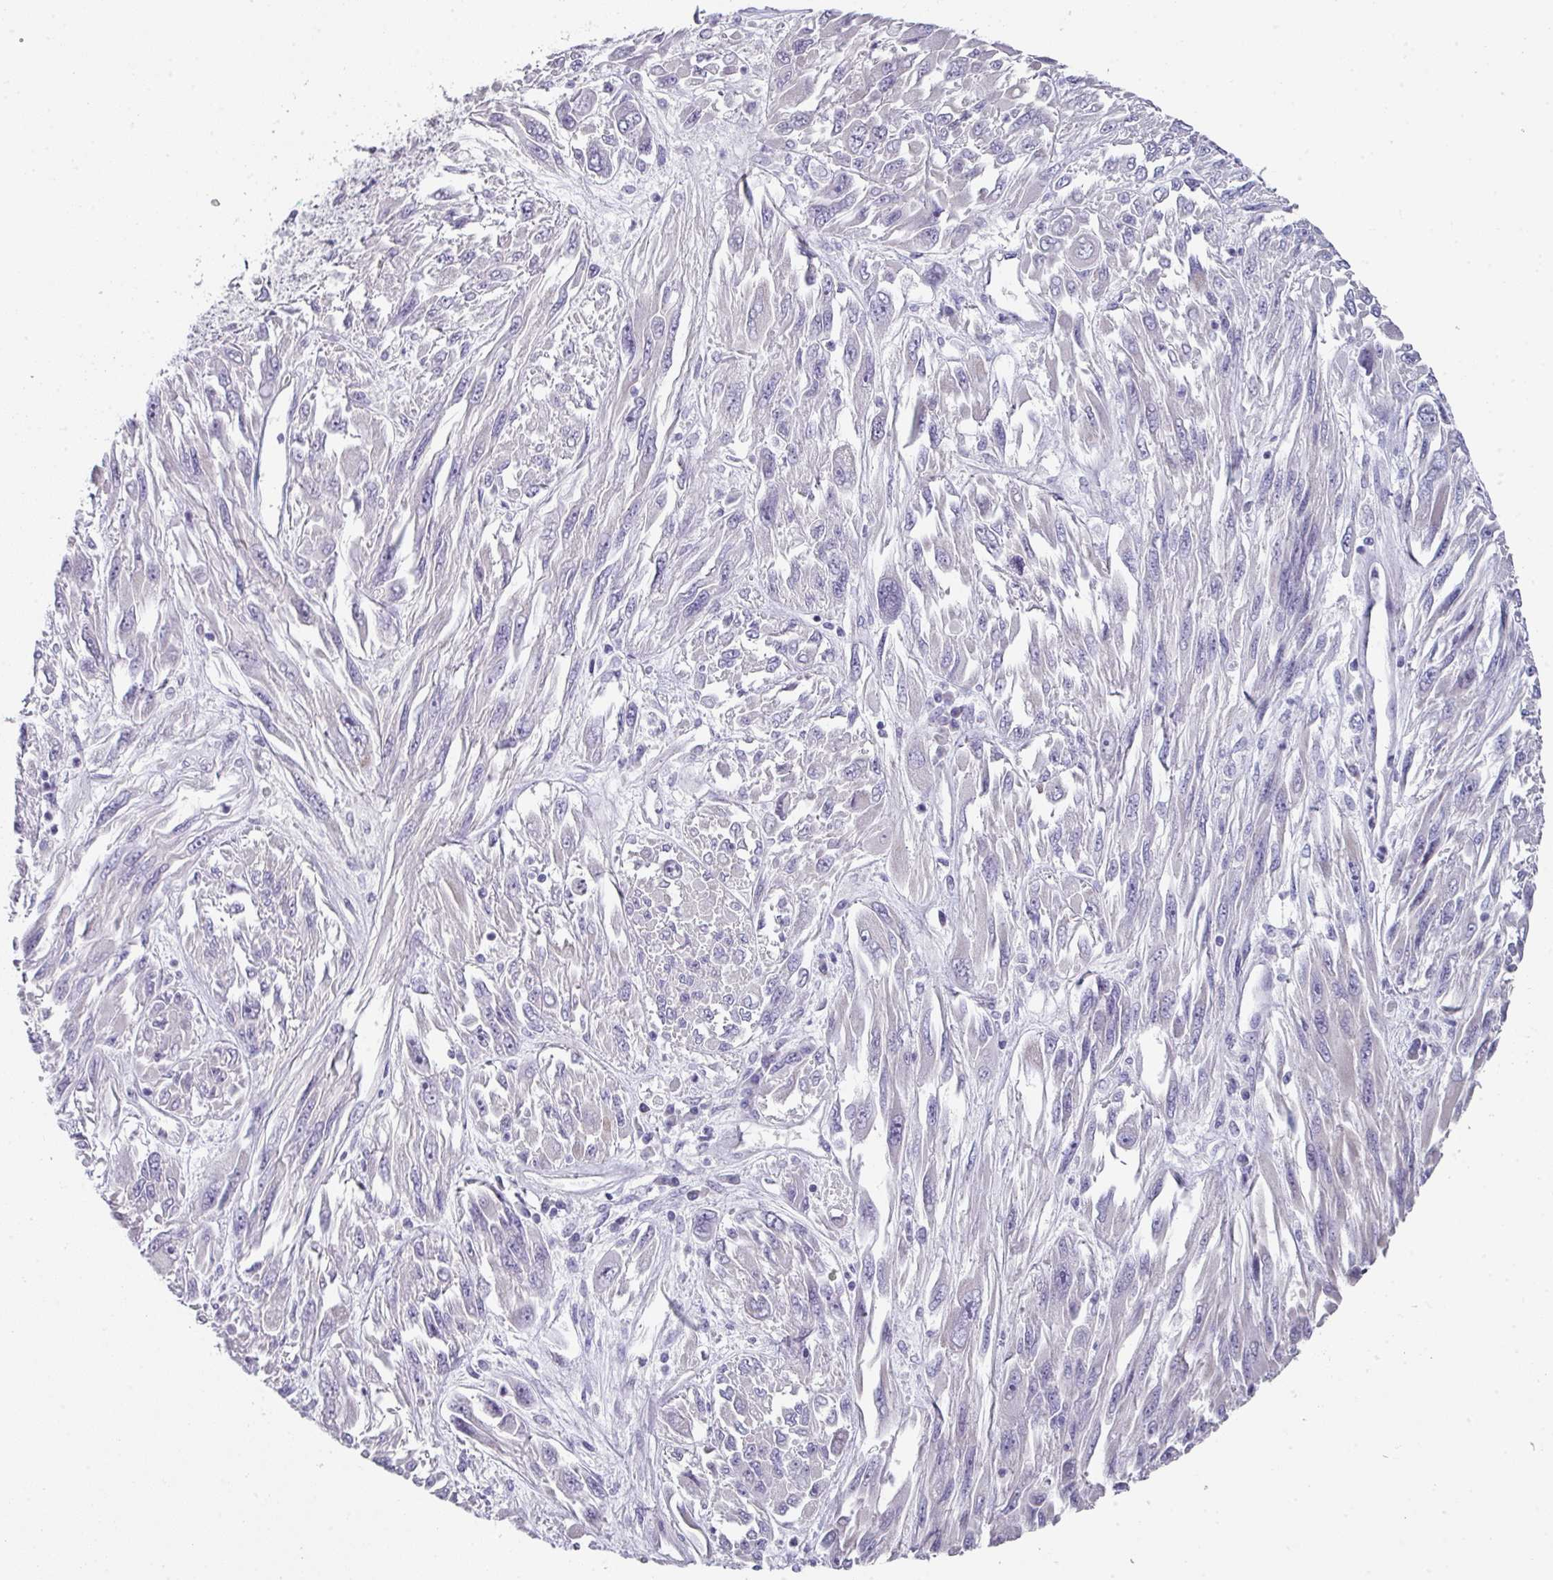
{"staining": {"intensity": "negative", "quantity": "none", "location": "none"}, "tissue": "melanoma", "cell_type": "Tumor cells", "image_type": "cancer", "snomed": [{"axis": "morphology", "description": "Malignant melanoma, NOS"}, {"axis": "topography", "description": "Skin"}], "caption": "Immunohistochemistry image of neoplastic tissue: human melanoma stained with DAB (3,3'-diaminobenzidine) exhibits no significant protein staining in tumor cells. Nuclei are stained in blue.", "gene": "DEFB115", "patient": {"sex": "female", "age": 91}}